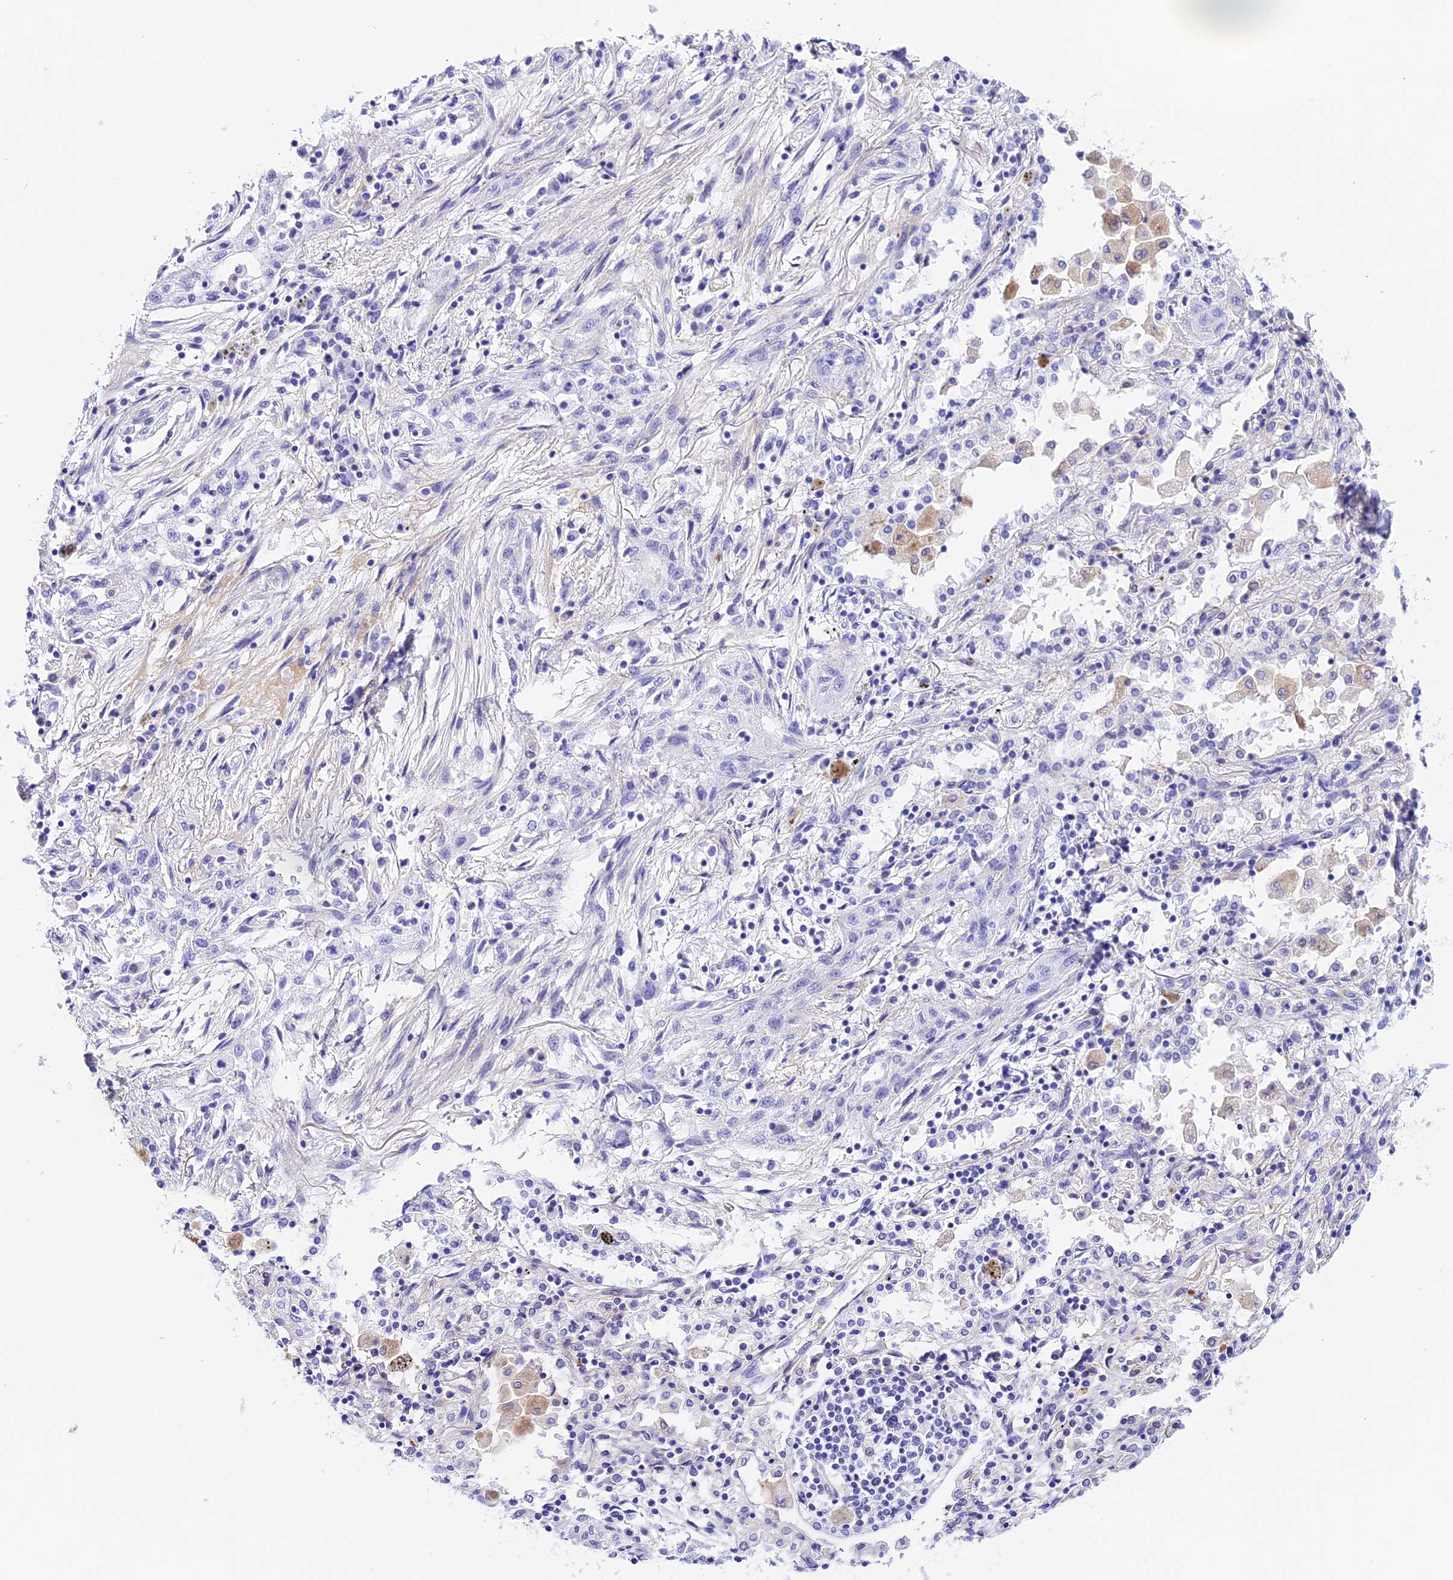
{"staining": {"intensity": "negative", "quantity": "none", "location": "none"}, "tissue": "lung cancer", "cell_type": "Tumor cells", "image_type": "cancer", "snomed": [{"axis": "morphology", "description": "Squamous cell carcinoma, NOS"}, {"axis": "topography", "description": "Lung"}], "caption": "An image of human squamous cell carcinoma (lung) is negative for staining in tumor cells.", "gene": "PSG11", "patient": {"sex": "female", "age": 47}}